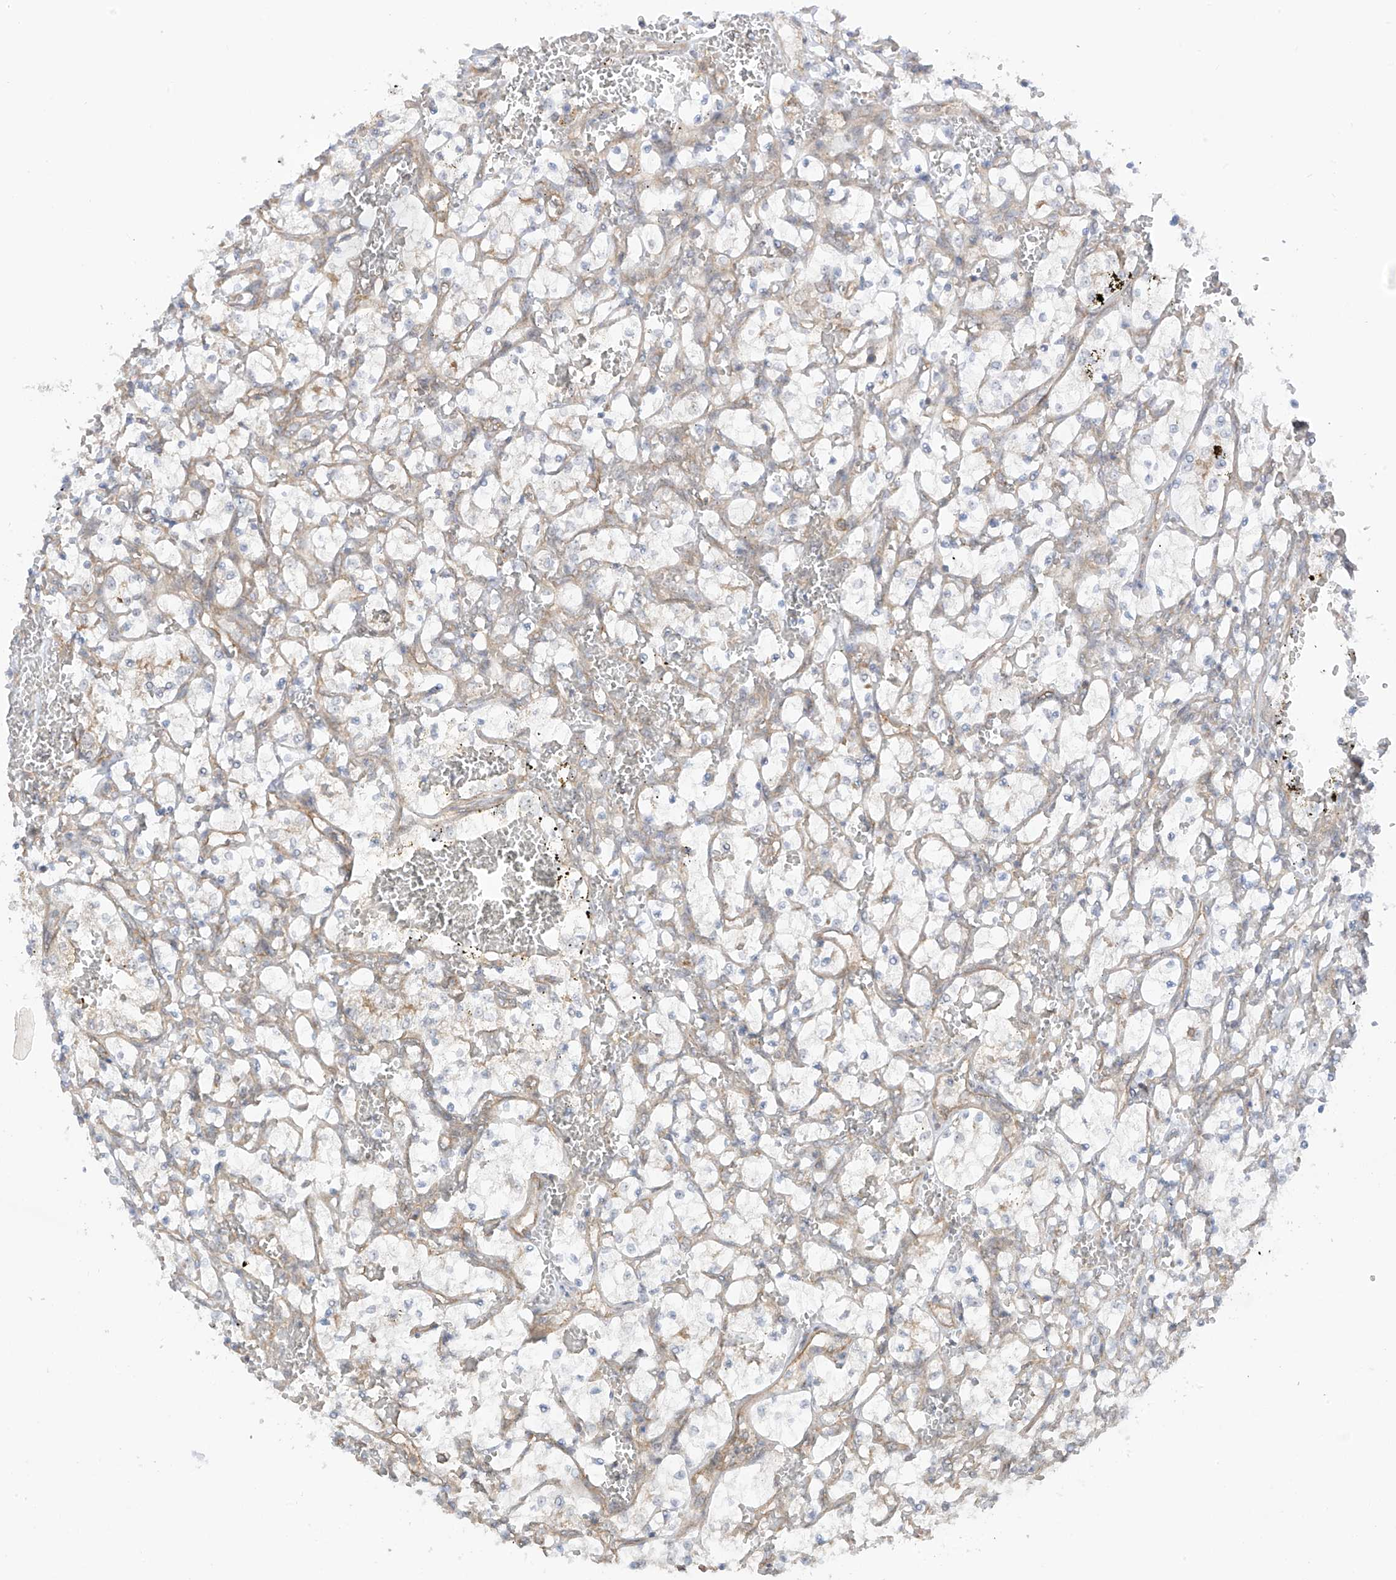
{"staining": {"intensity": "weak", "quantity": "<25%", "location": "cytoplasmic/membranous"}, "tissue": "renal cancer", "cell_type": "Tumor cells", "image_type": "cancer", "snomed": [{"axis": "morphology", "description": "Adenocarcinoma, NOS"}, {"axis": "topography", "description": "Kidney"}], "caption": "Tumor cells show no significant positivity in renal adenocarcinoma.", "gene": "REPS1", "patient": {"sex": "female", "age": 69}}